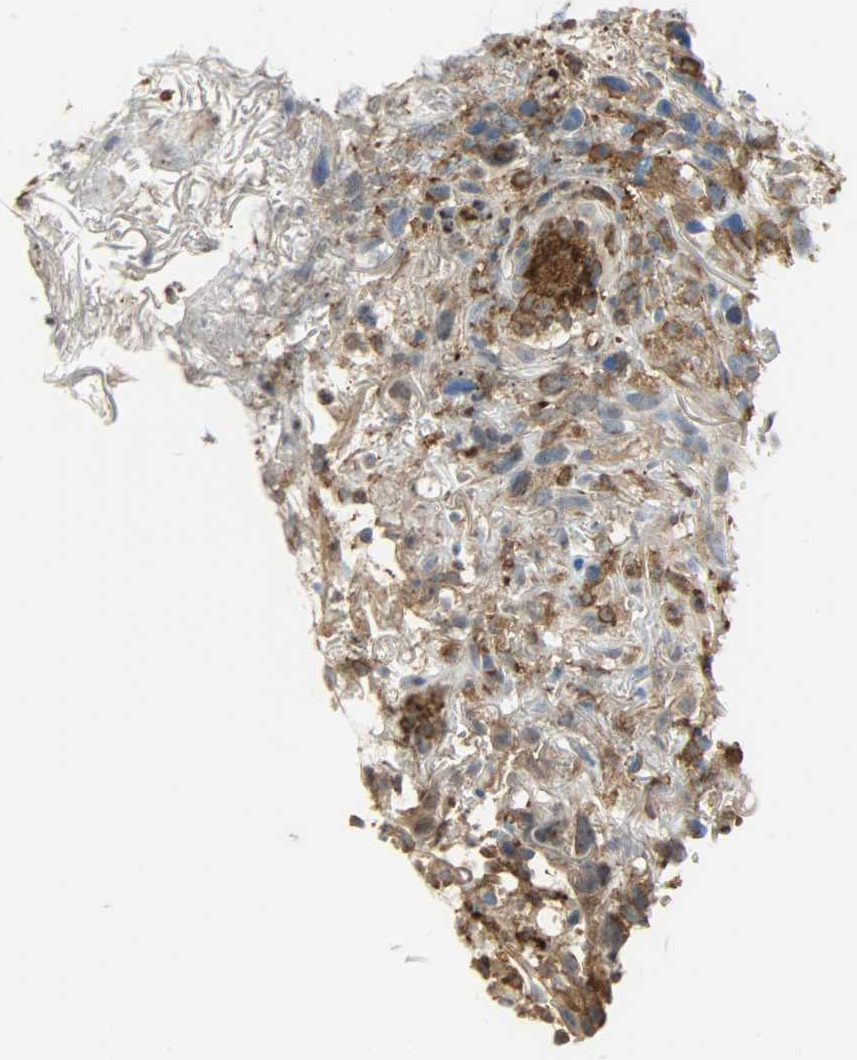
{"staining": {"intensity": "weak", "quantity": ">75%", "location": "cytoplasmic/membranous"}, "tissue": "thyroid cancer", "cell_type": "Tumor cells", "image_type": "cancer", "snomed": [{"axis": "morphology", "description": "Carcinoma, NOS"}, {"axis": "topography", "description": "Thyroid gland"}], "caption": "Tumor cells reveal low levels of weak cytoplasmic/membranous positivity in approximately >75% of cells in human thyroid cancer (carcinoma). (DAB (3,3'-diaminobenzidine) IHC, brown staining for protein, blue staining for nuclei).", "gene": "SKAP2", "patient": {"sex": "female", "age": 77}}